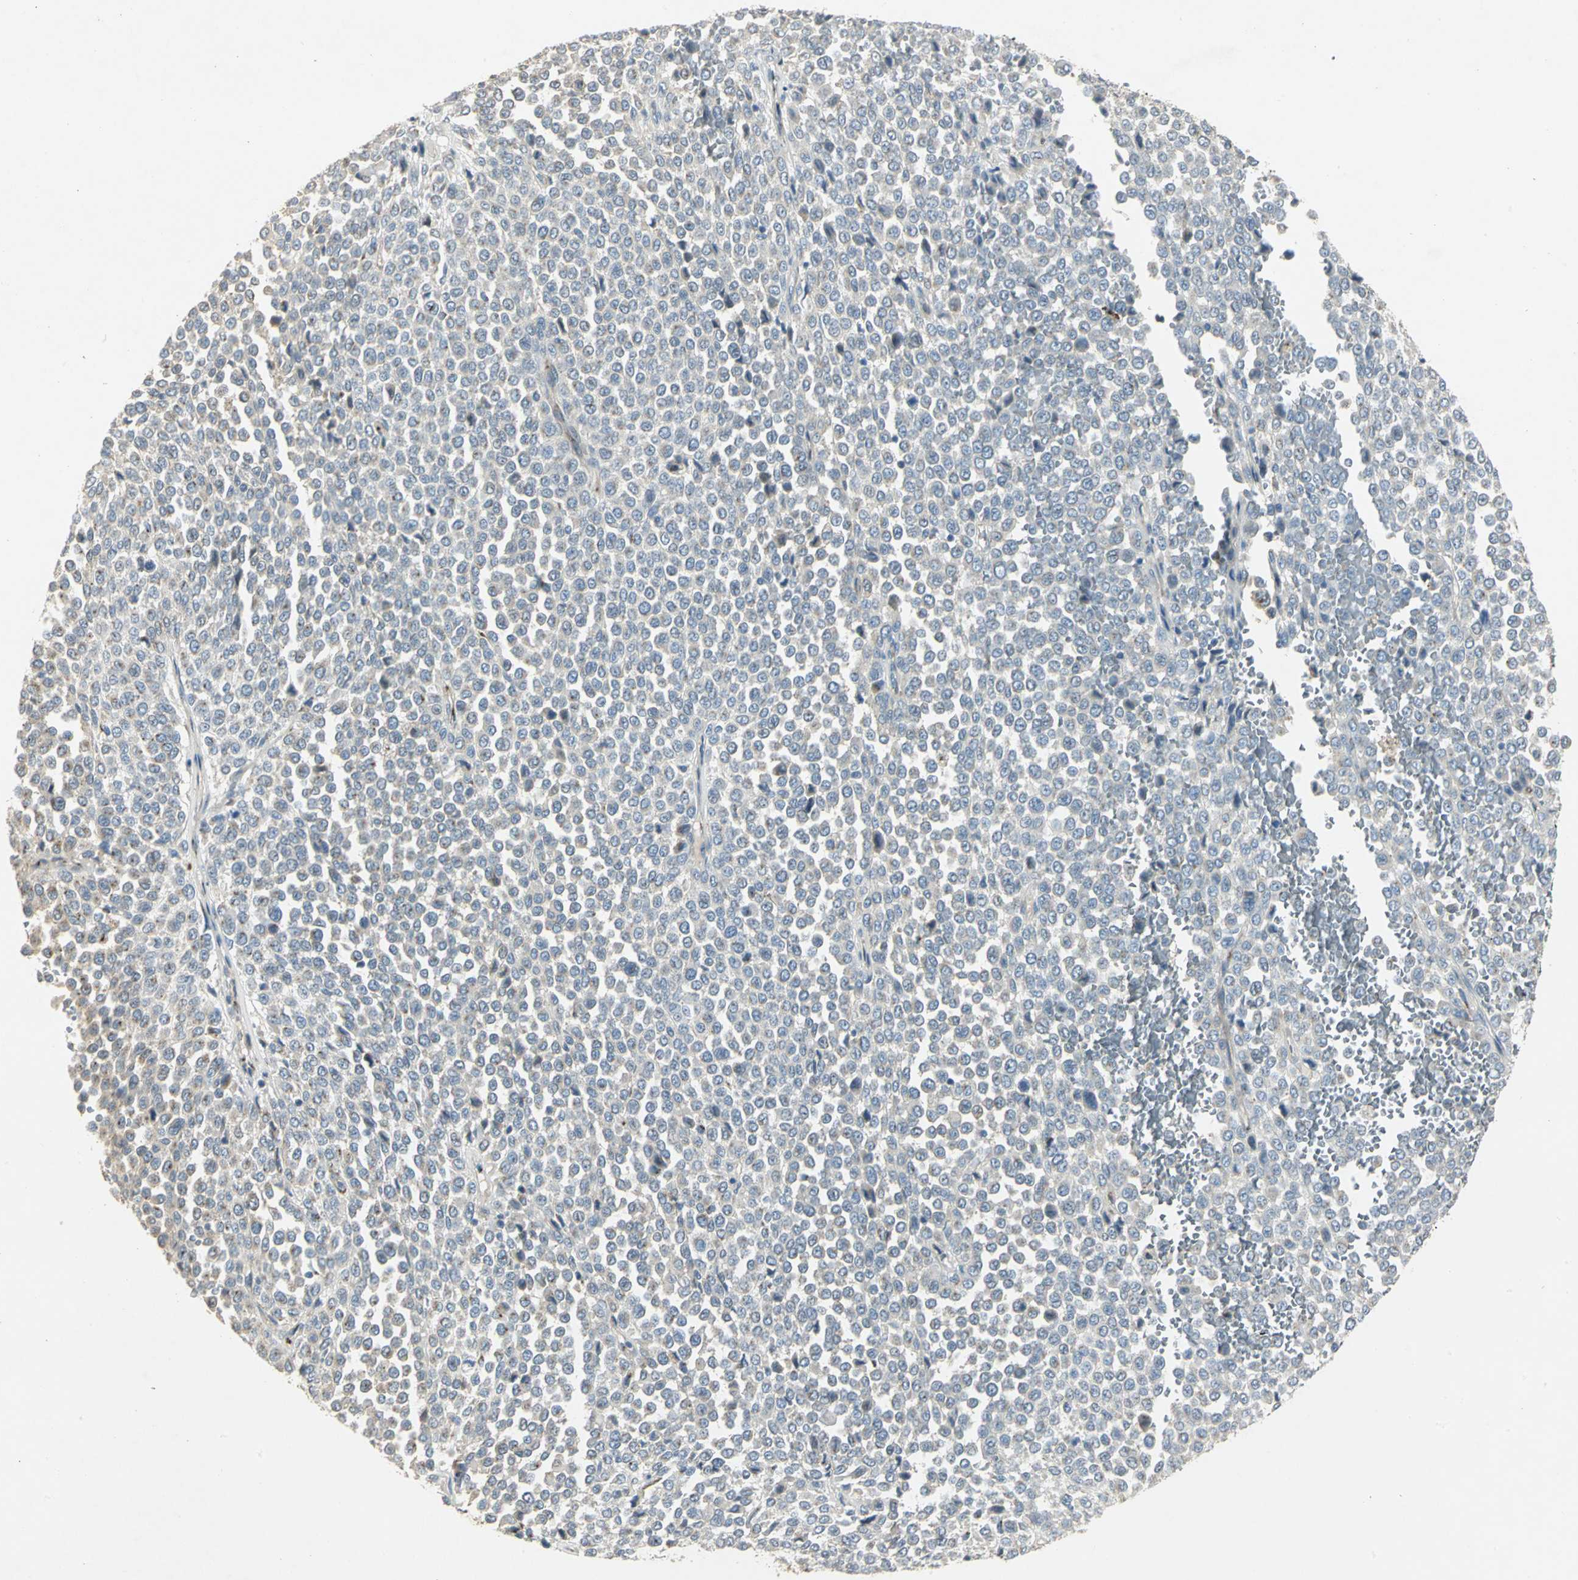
{"staining": {"intensity": "negative", "quantity": "none", "location": "none"}, "tissue": "melanoma", "cell_type": "Tumor cells", "image_type": "cancer", "snomed": [{"axis": "morphology", "description": "Malignant melanoma, Metastatic site"}, {"axis": "topography", "description": "Pancreas"}], "caption": "The histopathology image displays no significant positivity in tumor cells of malignant melanoma (metastatic site).", "gene": "TM9SF2", "patient": {"sex": "female", "age": 30}}